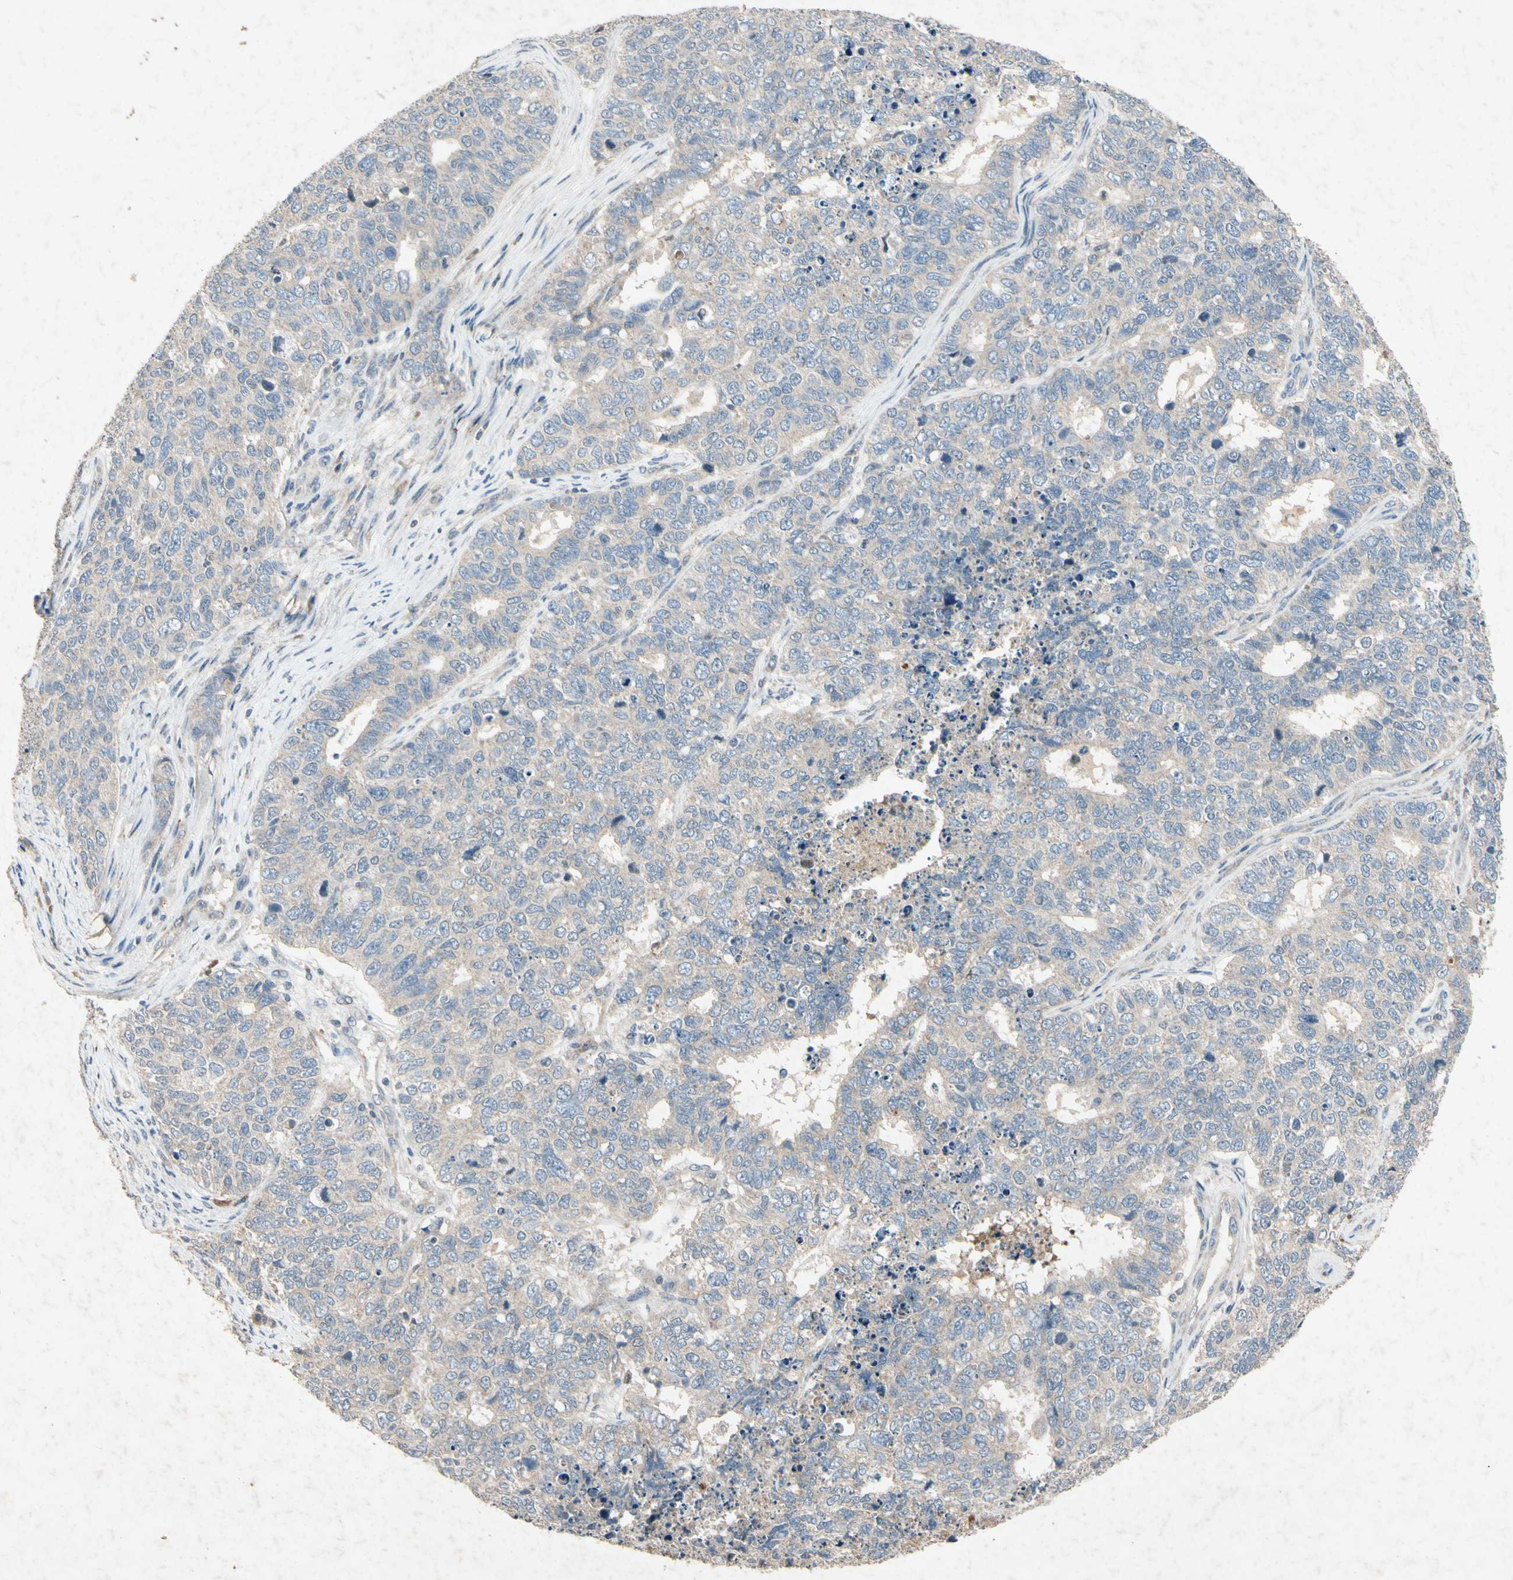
{"staining": {"intensity": "weak", "quantity": "25%-75%", "location": "cytoplasmic/membranous"}, "tissue": "cervical cancer", "cell_type": "Tumor cells", "image_type": "cancer", "snomed": [{"axis": "morphology", "description": "Squamous cell carcinoma, NOS"}, {"axis": "topography", "description": "Cervix"}], "caption": "This photomicrograph reveals cervical squamous cell carcinoma stained with IHC to label a protein in brown. The cytoplasmic/membranous of tumor cells show weak positivity for the protein. Nuclei are counter-stained blue.", "gene": "GPLD1", "patient": {"sex": "female", "age": 63}}